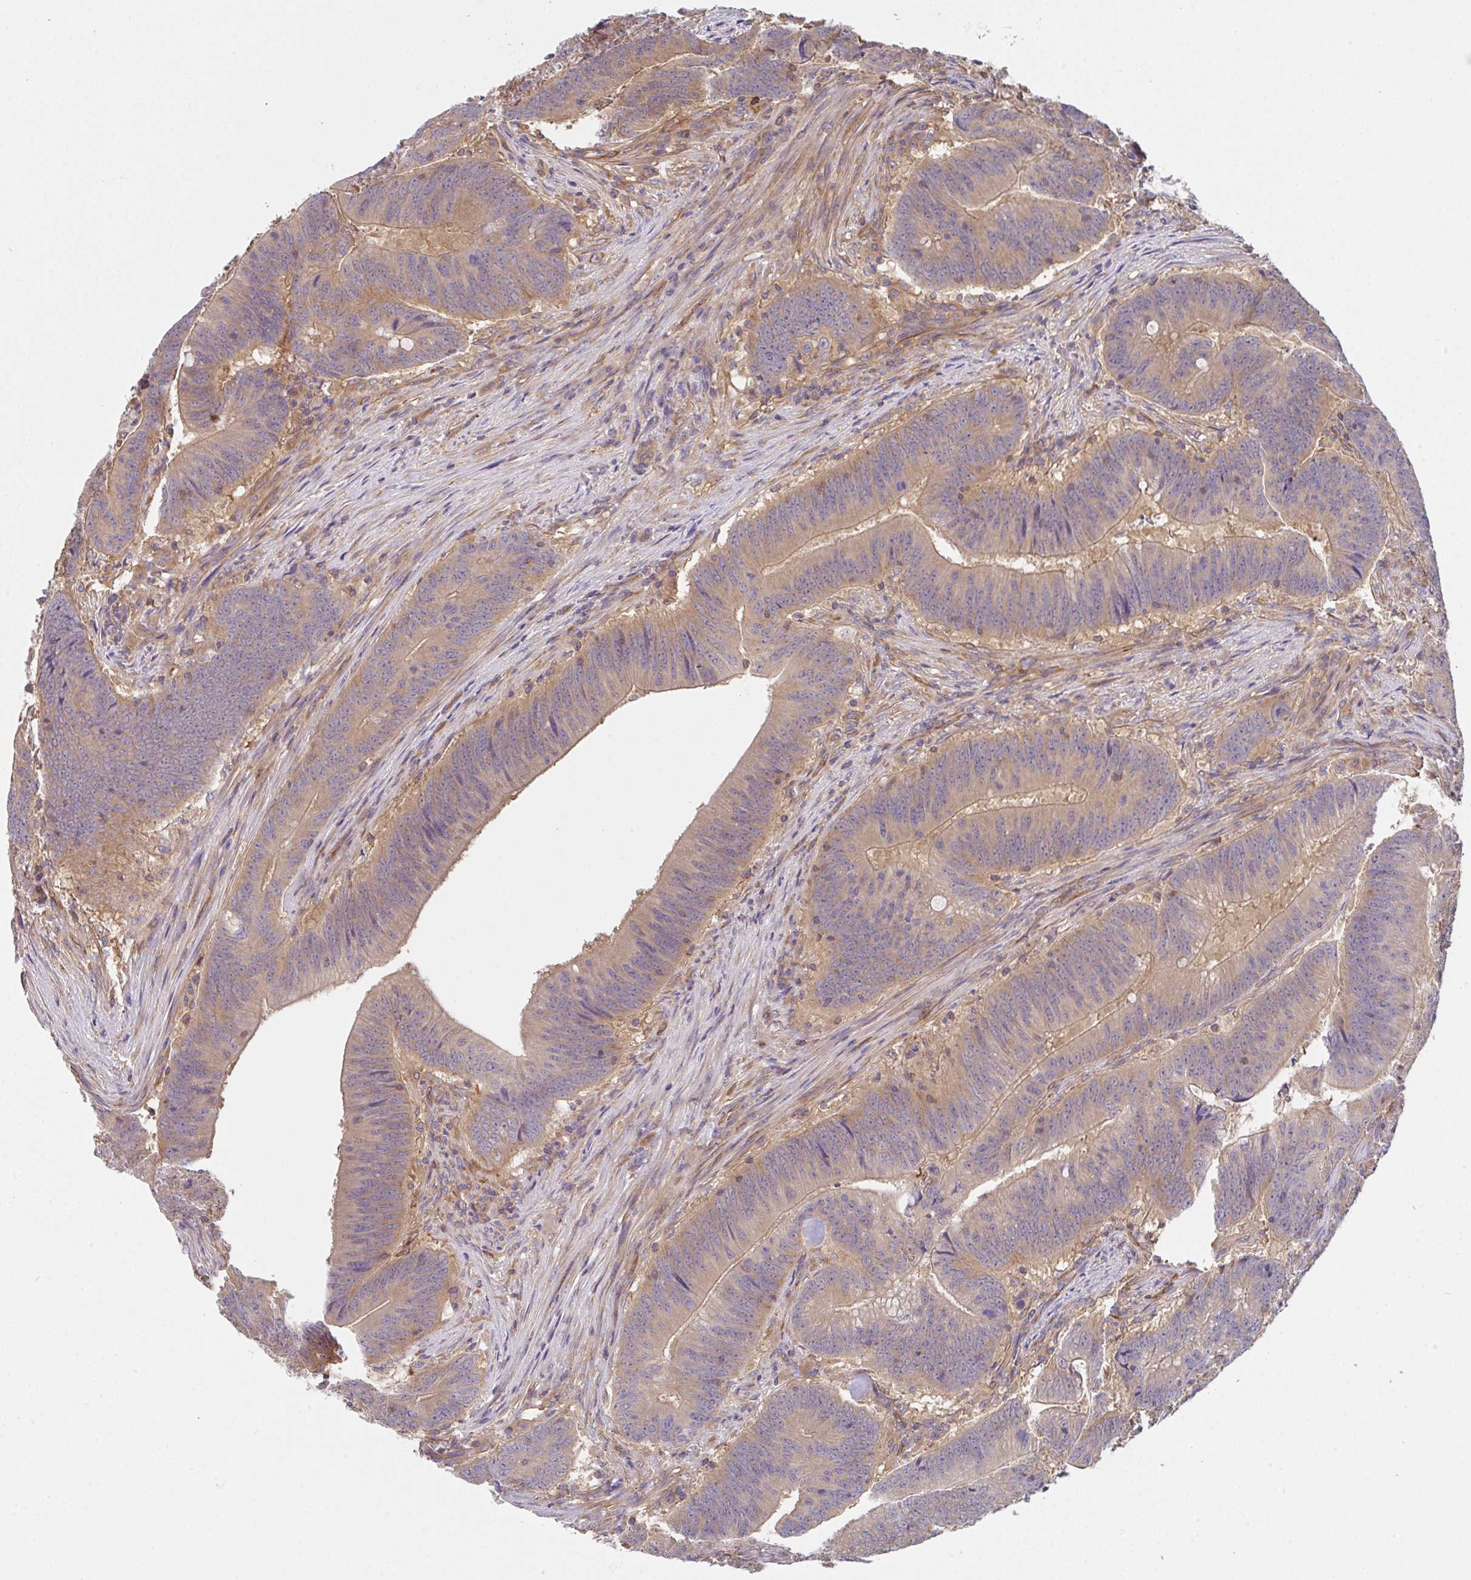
{"staining": {"intensity": "weak", "quantity": ">75%", "location": "cytoplasmic/membranous"}, "tissue": "colorectal cancer", "cell_type": "Tumor cells", "image_type": "cancer", "snomed": [{"axis": "morphology", "description": "Adenocarcinoma, NOS"}, {"axis": "topography", "description": "Colon"}], "caption": "A brown stain shows weak cytoplasmic/membranous staining of a protein in human adenocarcinoma (colorectal) tumor cells.", "gene": "TMEM229A", "patient": {"sex": "female", "age": 87}}